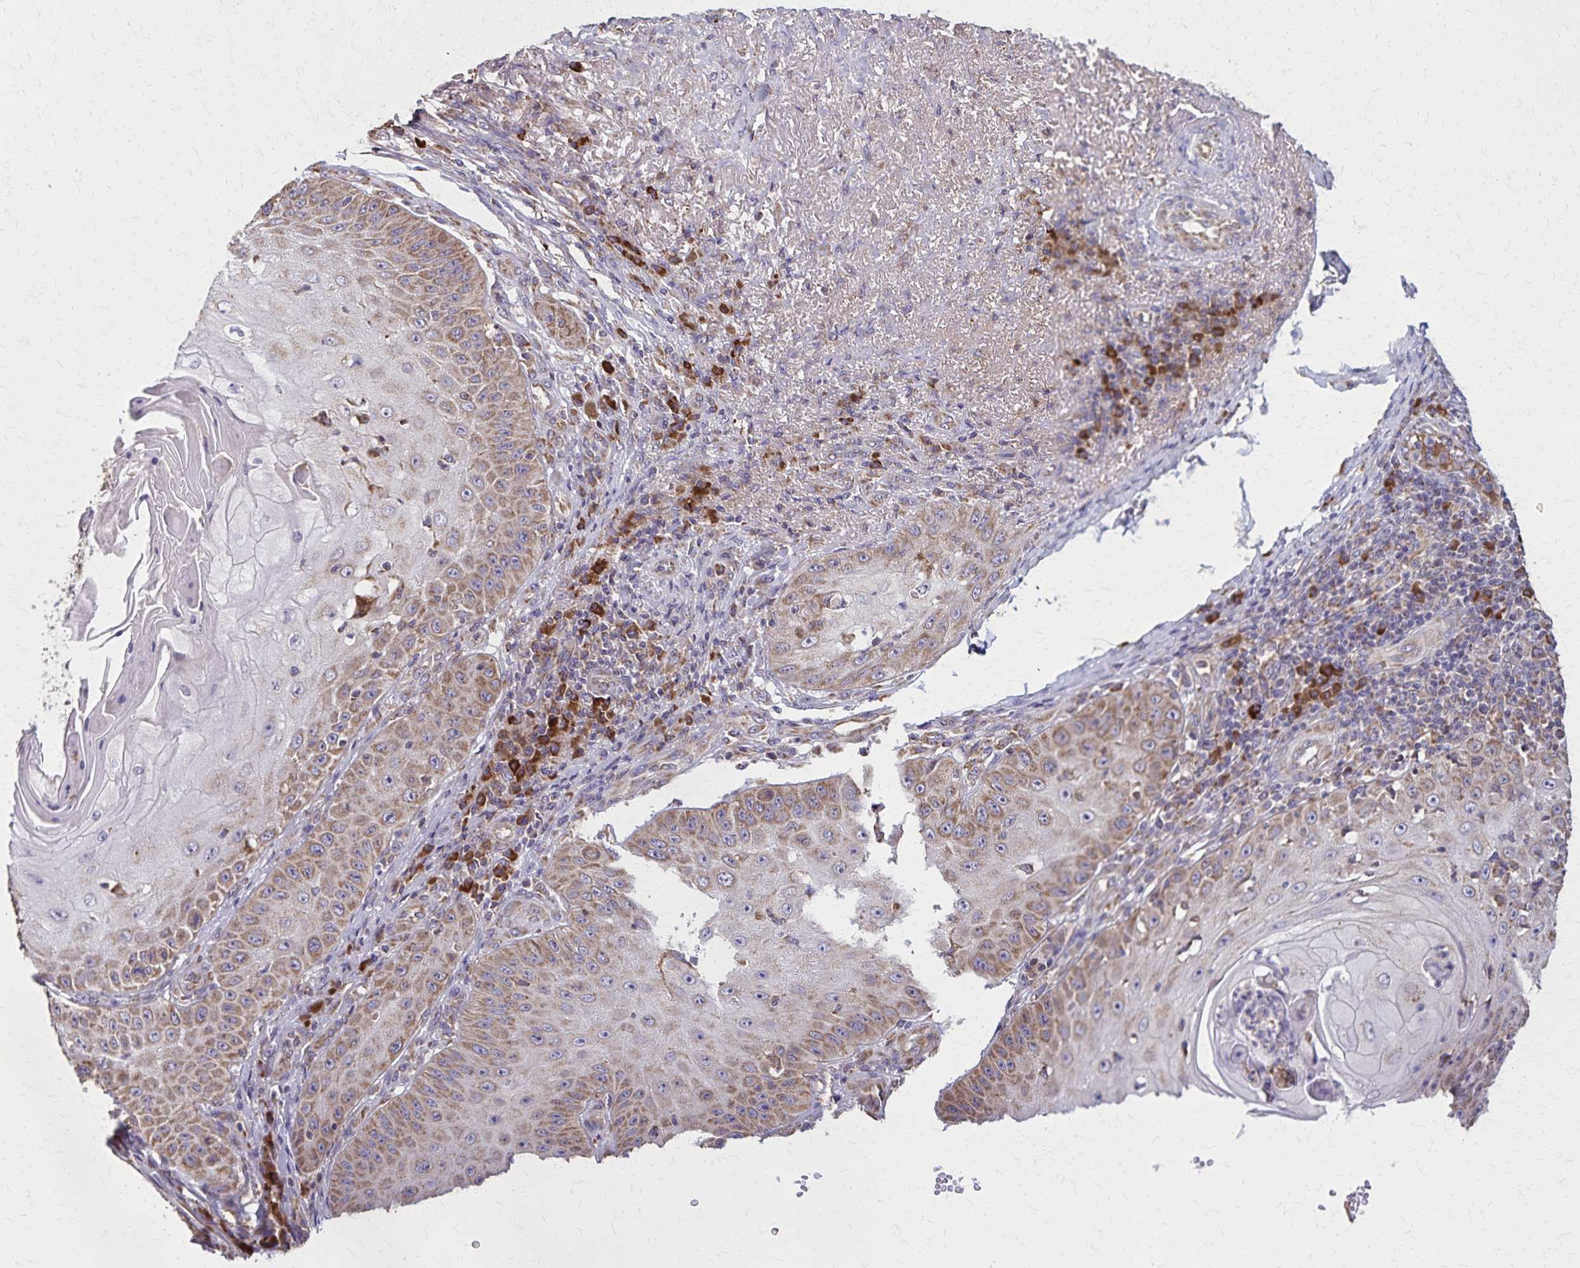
{"staining": {"intensity": "moderate", "quantity": "25%-75%", "location": "cytoplasmic/membranous"}, "tissue": "skin cancer", "cell_type": "Tumor cells", "image_type": "cancer", "snomed": [{"axis": "morphology", "description": "Squamous cell carcinoma, NOS"}, {"axis": "topography", "description": "Skin"}], "caption": "This is a micrograph of immunohistochemistry (IHC) staining of skin squamous cell carcinoma, which shows moderate staining in the cytoplasmic/membranous of tumor cells.", "gene": "RNF10", "patient": {"sex": "male", "age": 70}}